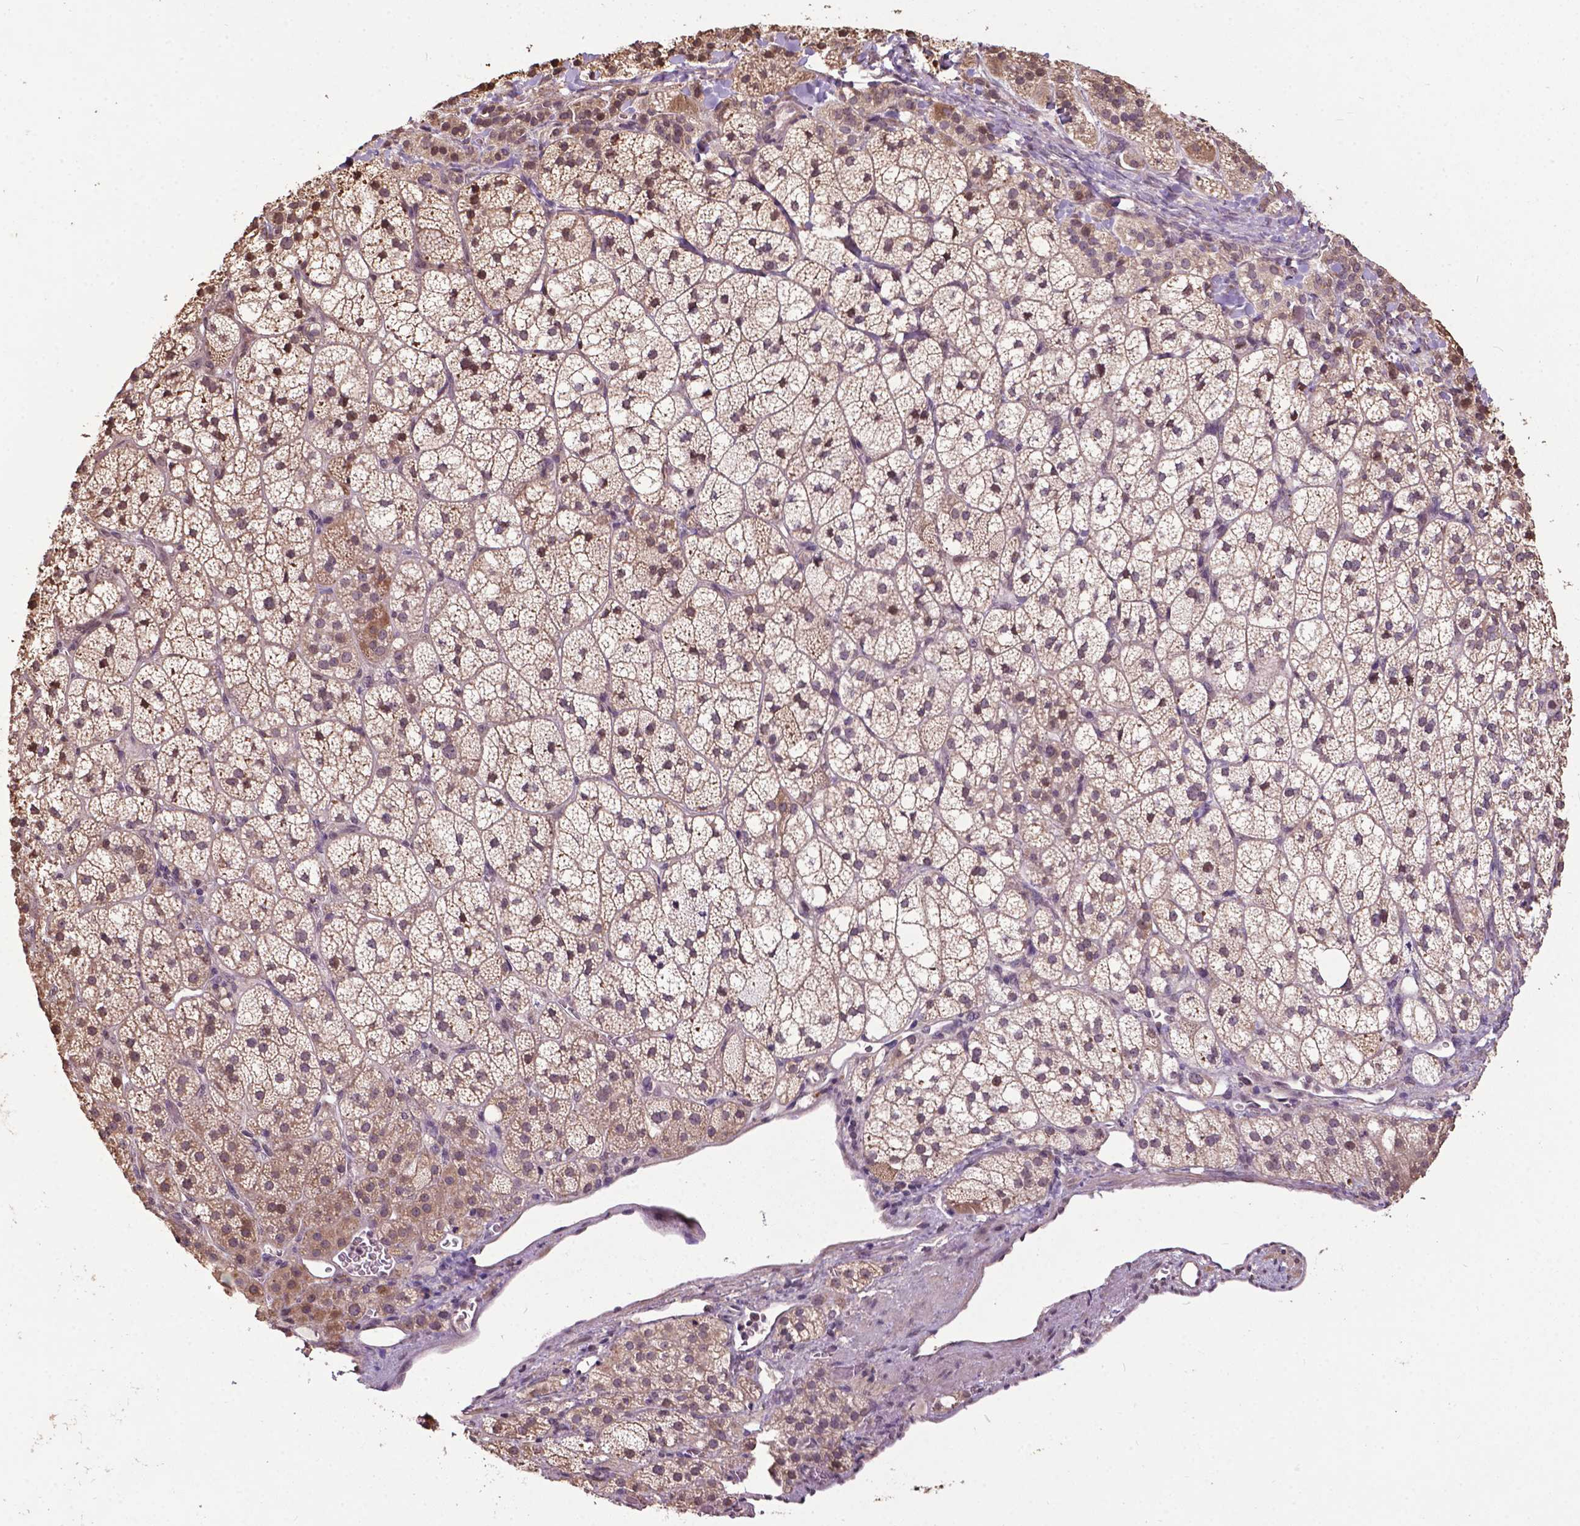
{"staining": {"intensity": "weak", "quantity": ">75%", "location": "cytoplasmic/membranous"}, "tissue": "adrenal gland", "cell_type": "Glandular cells", "image_type": "normal", "snomed": [{"axis": "morphology", "description": "Normal tissue, NOS"}, {"axis": "topography", "description": "Adrenal gland"}], "caption": "IHC (DAB) staining of benign human adrenal gland displays weak cytoplasmic/membranous protein positivity in approximately >75% of glandular cells.", "gene": "GLRA2", "patient": {"sex": "female", "age": 60}}